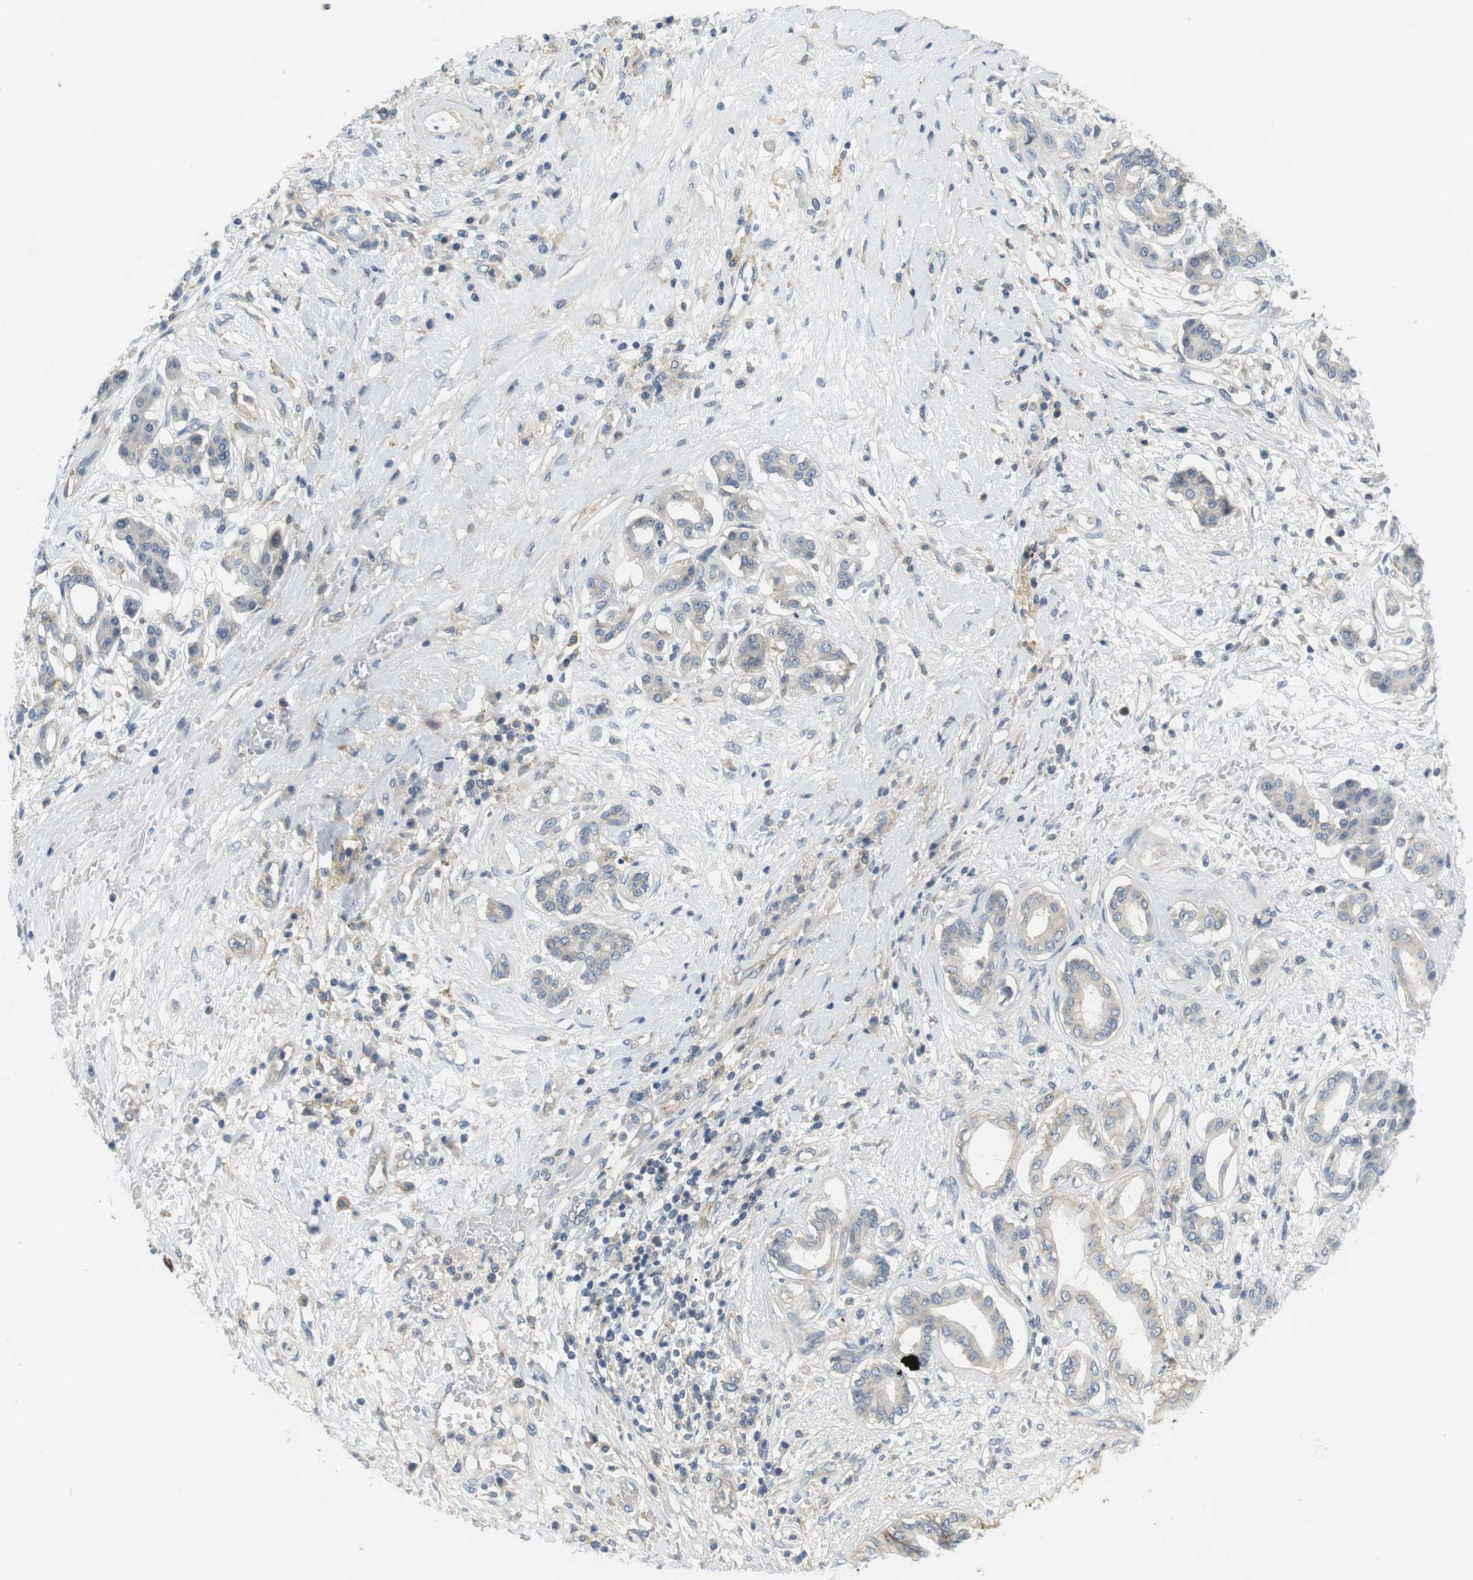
{"staining": {"intensity": "negative", "quantity": "none", "location": "none"}, "tissue": "pancreatic cancer", "cell_type": "Tumor cells", "image_type": "cancer", "snomed": [{"axis": "morphology", "description": "Adenocarcinoma, NOS"}, {"axis": "topography", "description": "Pancreas"}], "caption": "Human pancreatic cancer (adenocarcinoma) stained for a protein using immunohistochemistry displays no positivity in tumor cells.", "gene": "SLC30A1", "patient": {"sex": "female", "age": 56}}